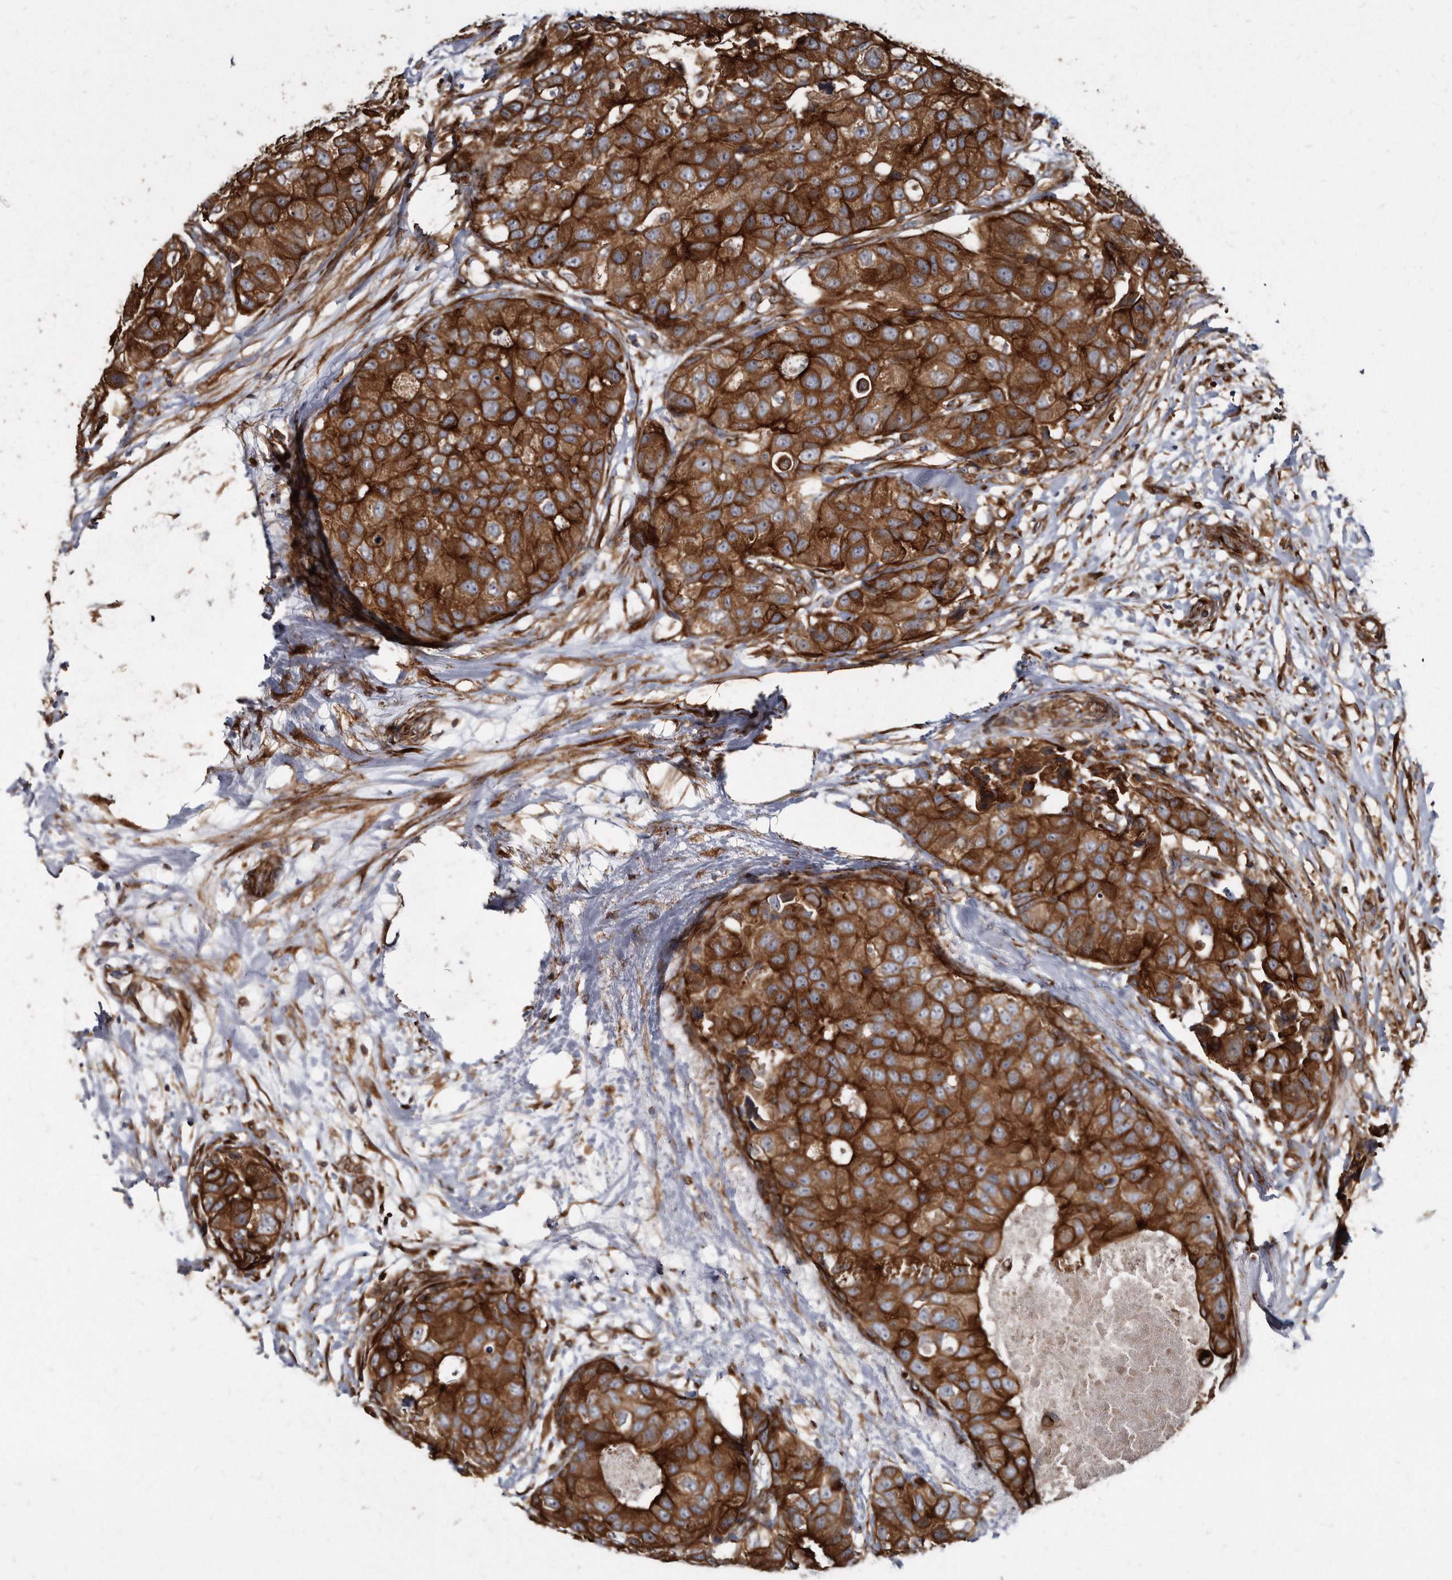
{"staining": {"intensity": "strong", "quantity": ">75%", "location": "cytoplasmic/membranous"}, "tissue": "breast cancer", "cell_type": "Tumor cells", "image_type": "cancer", "snomed": [{"axis": "morphology", "description": "Duct carcinoma"}, {"axis": "topography", "description": "Breast"}], "caption": "Immunohistochemistry micrograph of neoplastic tissue: human breast infiltrating ductal carcinoma stained using IHC exhibits high levels of strong protein expression localized specifically in the cytoplasmic/membranous of tumor cells, appearing as a cytoplasmic/membranous brown color.", "gene": "KCTD20", "patient": {"sex": "female", "age": 62}}